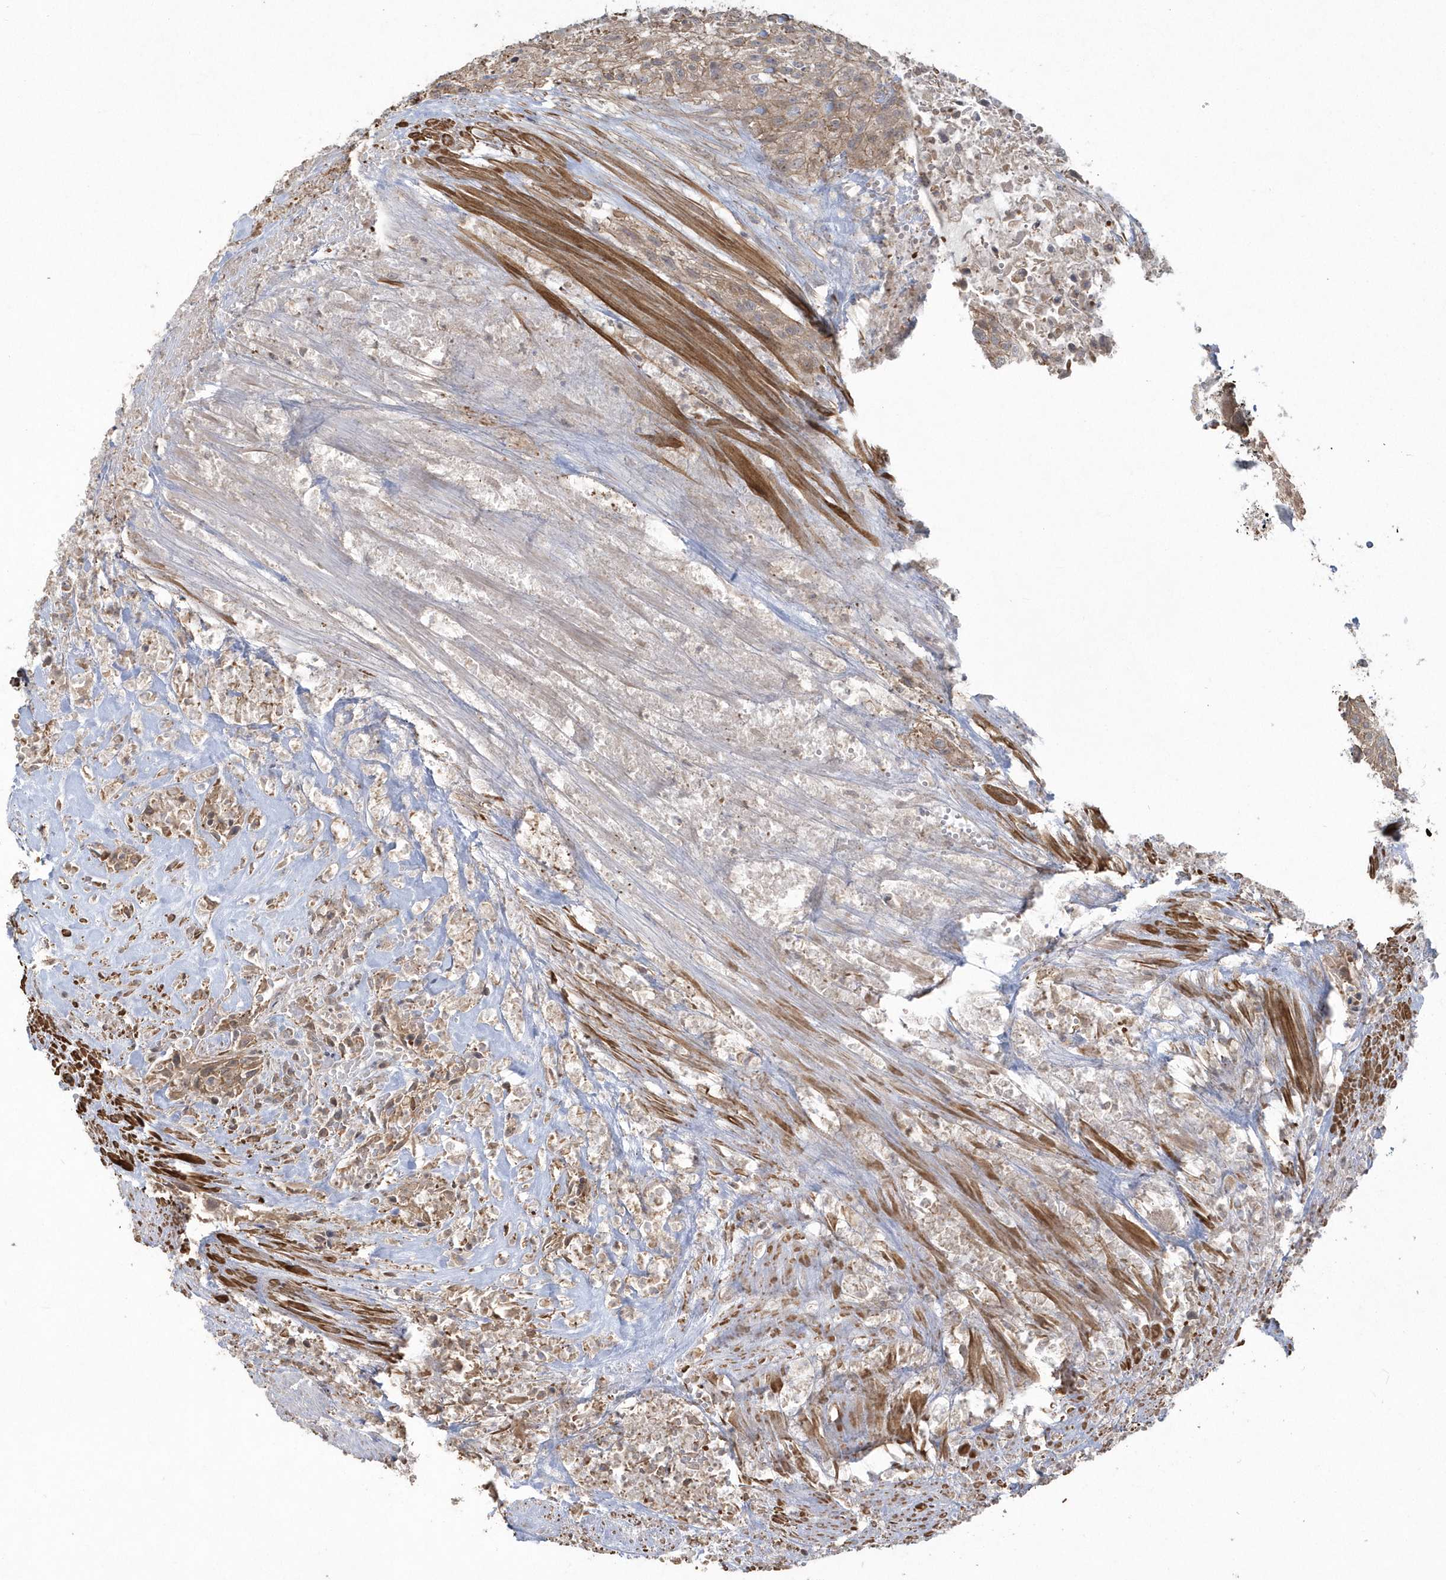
{"staining": {"intensity": "moderate", "quantity": "25%-75%", "location": "cytoplasmic/membranous"}, "tissue": "urothelial cancer", "cell_type": "Tumor cells", "image_type": "cancer", "snomed": [{"axis": "morphology", "description": "Urothelial carcinoma, High grade"}, {"axis": "topography", "description": "Urinary bladder"}], "caption": "Immunohistochemistry (IHC) staining of high-grade urothelial carcinoma, which reveals medium levels of moderate cytoplasmic/membranous positivity in approximately 25%-75% of tumor cells indicating moderate cytoplasmic/membranous protein positivity. The staining was performed using DAB (brown) for protein detection and nuclei were counterstained in hematoxylin (blue).", "gene": "ARMC8", "patient": {"sex": "male", "age": 35}}